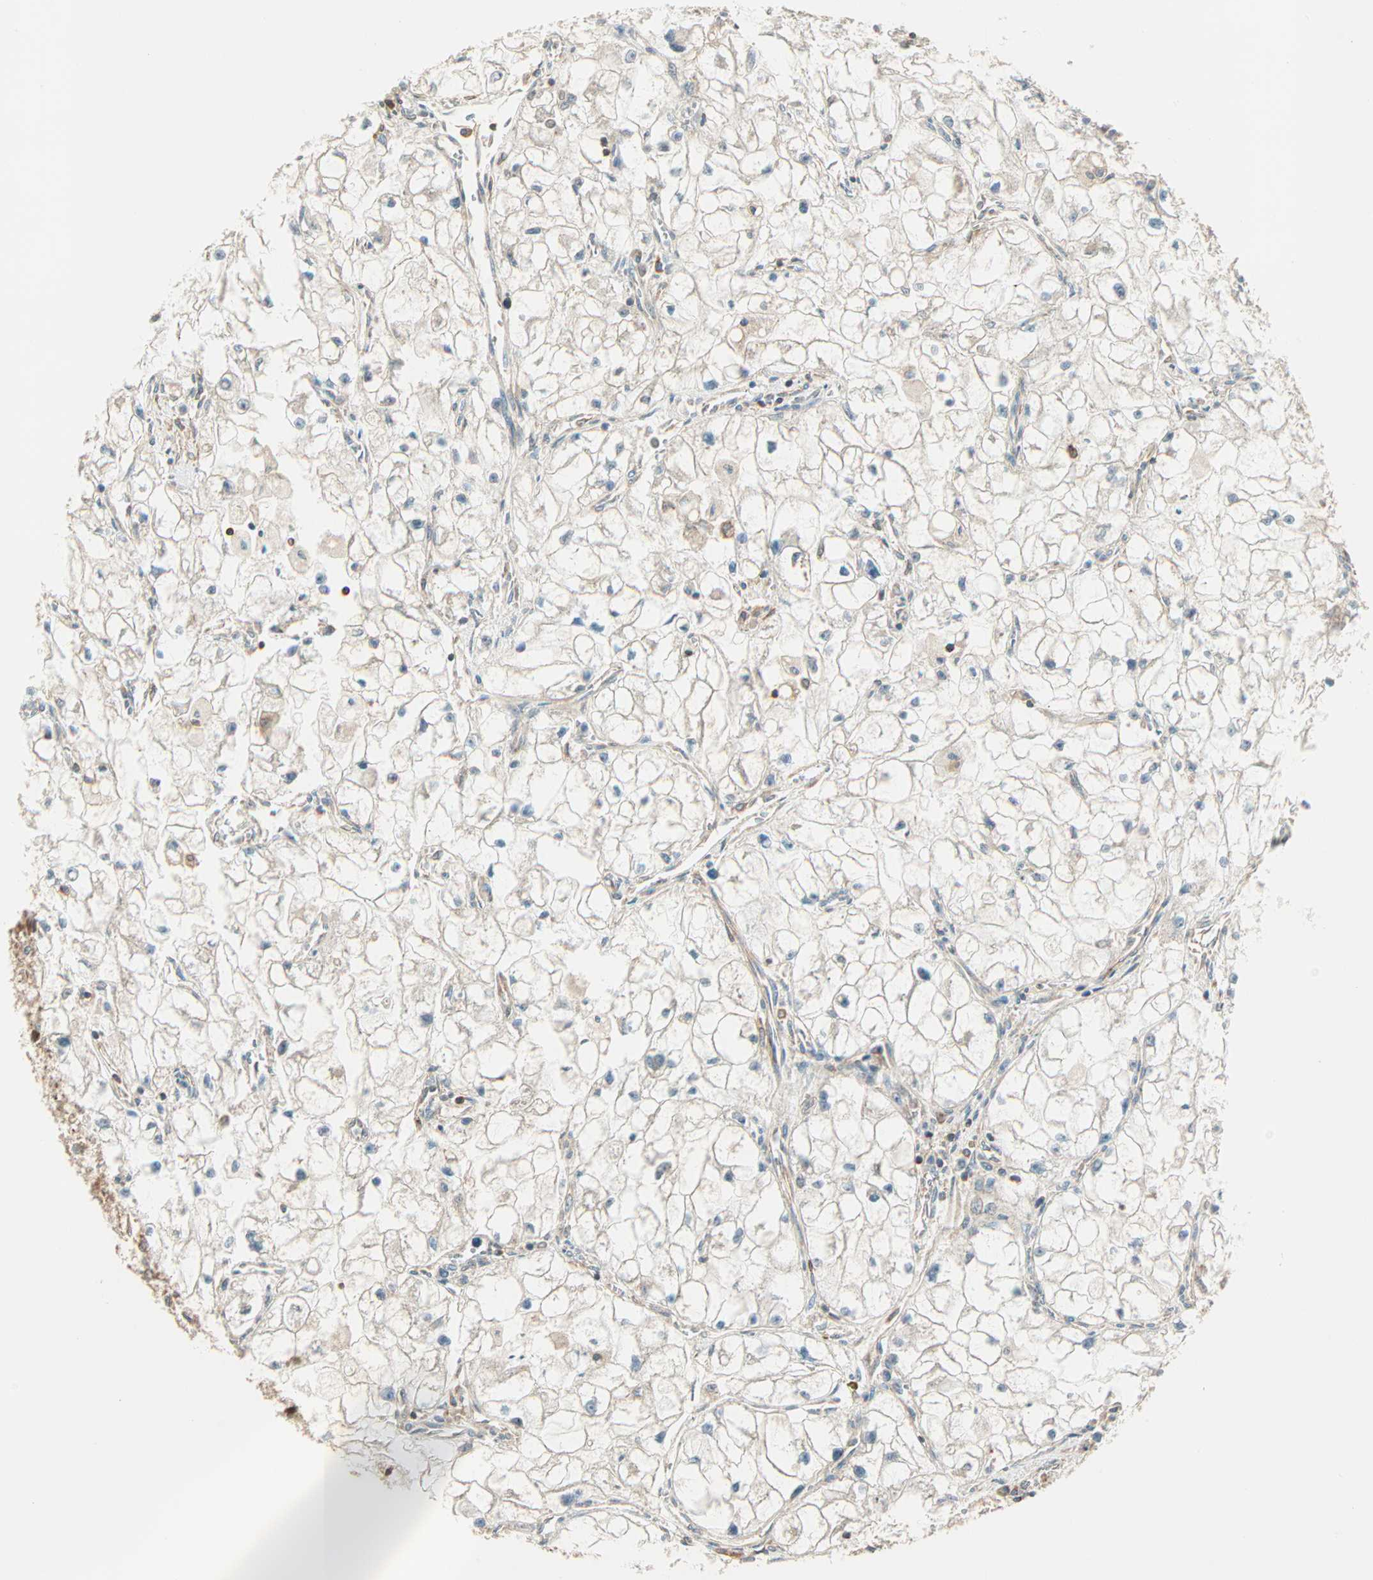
{"staining": {"intensity": "negative", "quantity": "none", "location": "none"}, "tissue": "renal cancer", "cell_type": "Tumor cells", "image_type": "cancer", "snomed": [{"axis": "morphology", "description": "Adenocarcinoma, NOS"}, {"axis": "topography", "description": "Kidney"}], "caption": "The immunohistochemistry (IHC) histopathology image has no significant positivity in tumor cells of renal cancer tissue.", "gene": "PNPLA6", "patient": {"sex": "female", "age": 70}}